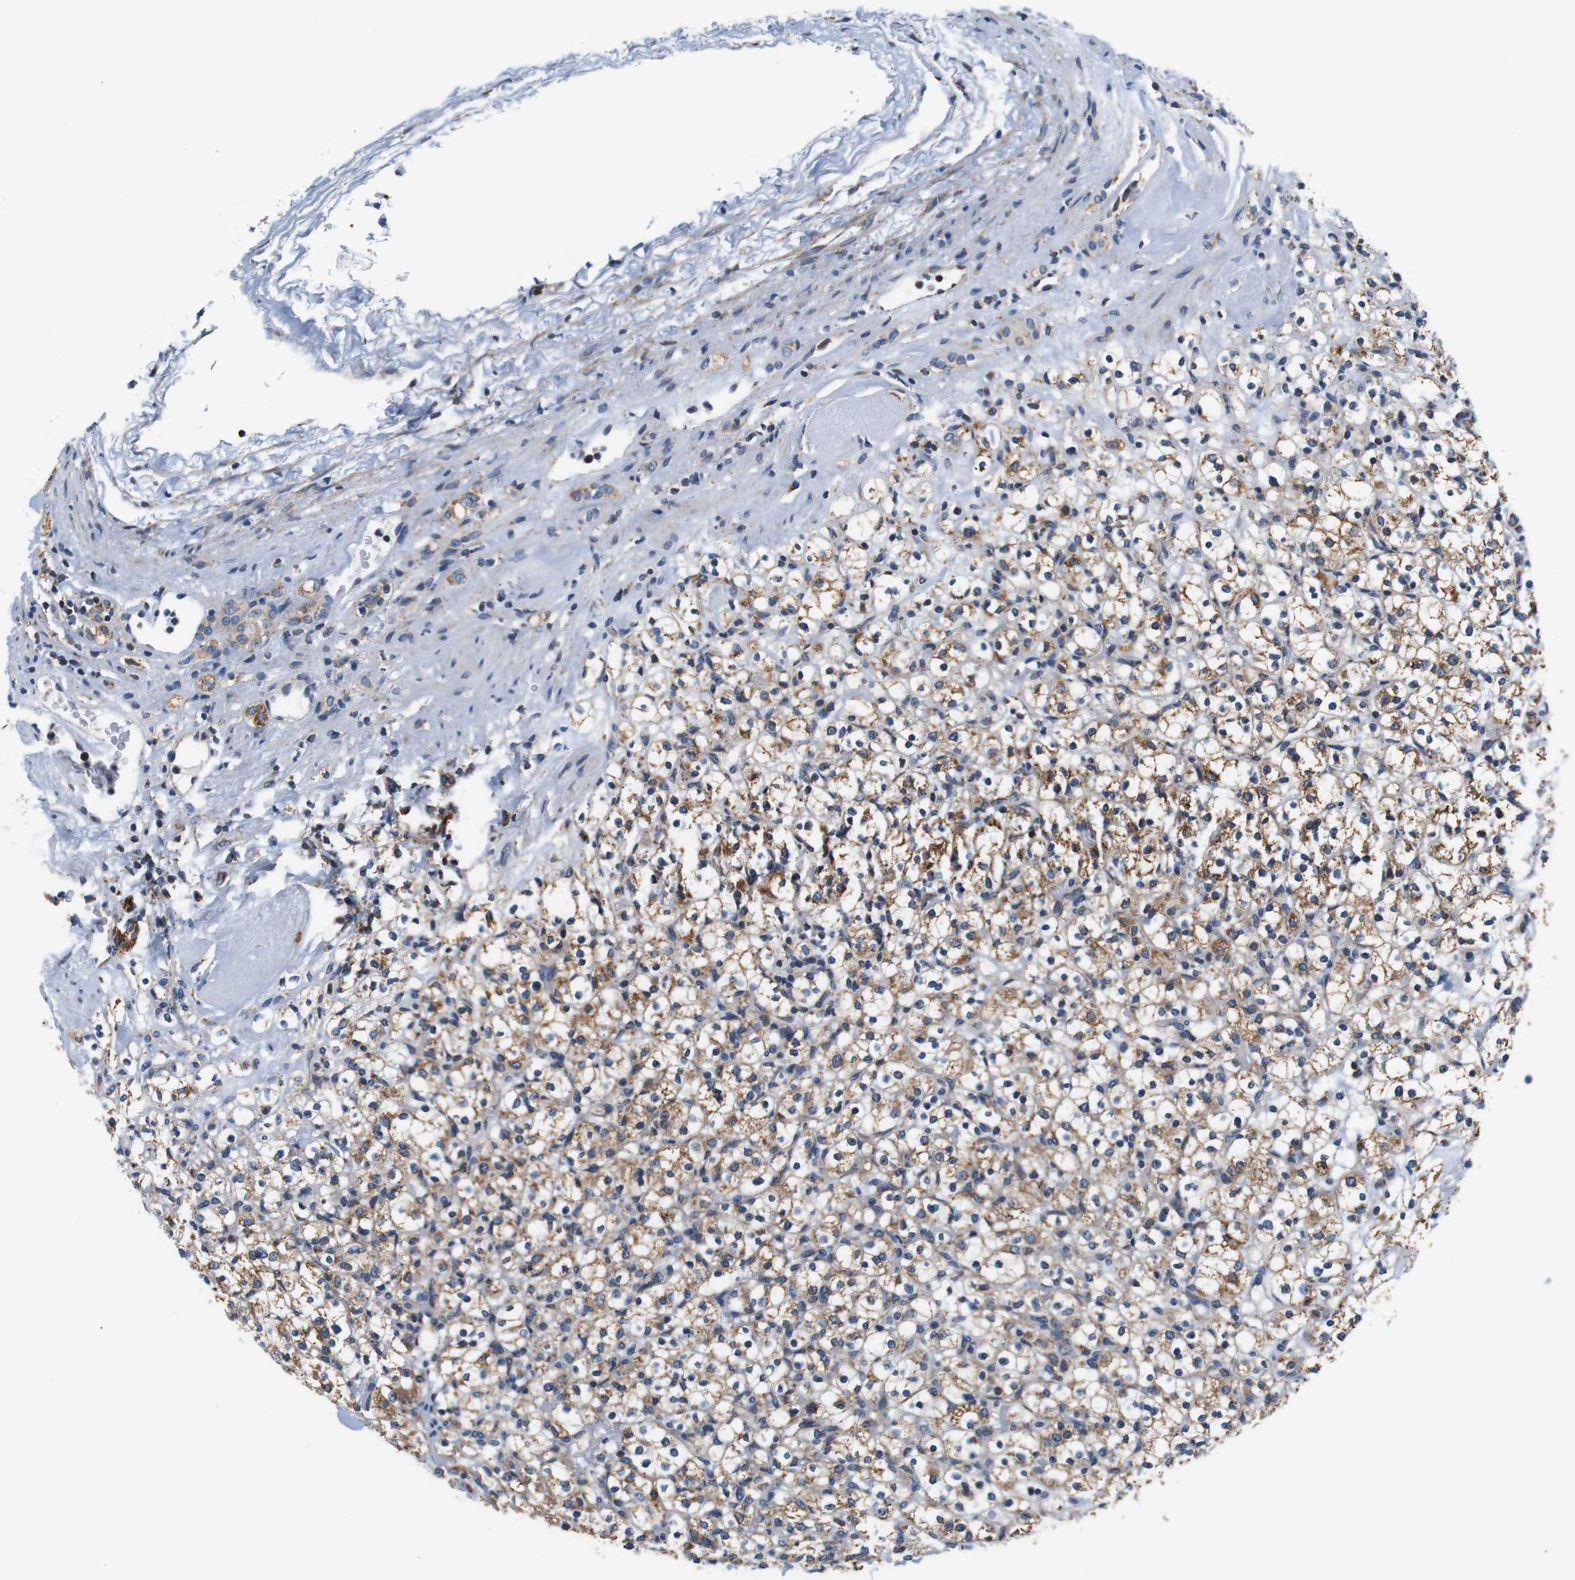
{"staining": {"intensity": "moderate", "quantity": ">75%", "location": "cytoplasmic/membranous"}, "tissue": "renal cancer", "cell_type": "Tumor cells", "image_type": "cancer", "snomed": [{"axis": "morphology", "description": "Normal tissue, NOS"}, {"axis": "morphology", "description": "Adenocarcinoma, NOS"}, {"axis": "topography", "description": "Kidney"}], "caption": "There is medium levels of moderate cytoplasmic/membranous expression in tumor cells of renal cancer (adenocarcinoma), as demonstrated by immunohistochemical staining (brown color).", "gene": "LRP4", "patient": {"sex": "female", "age": 72}}